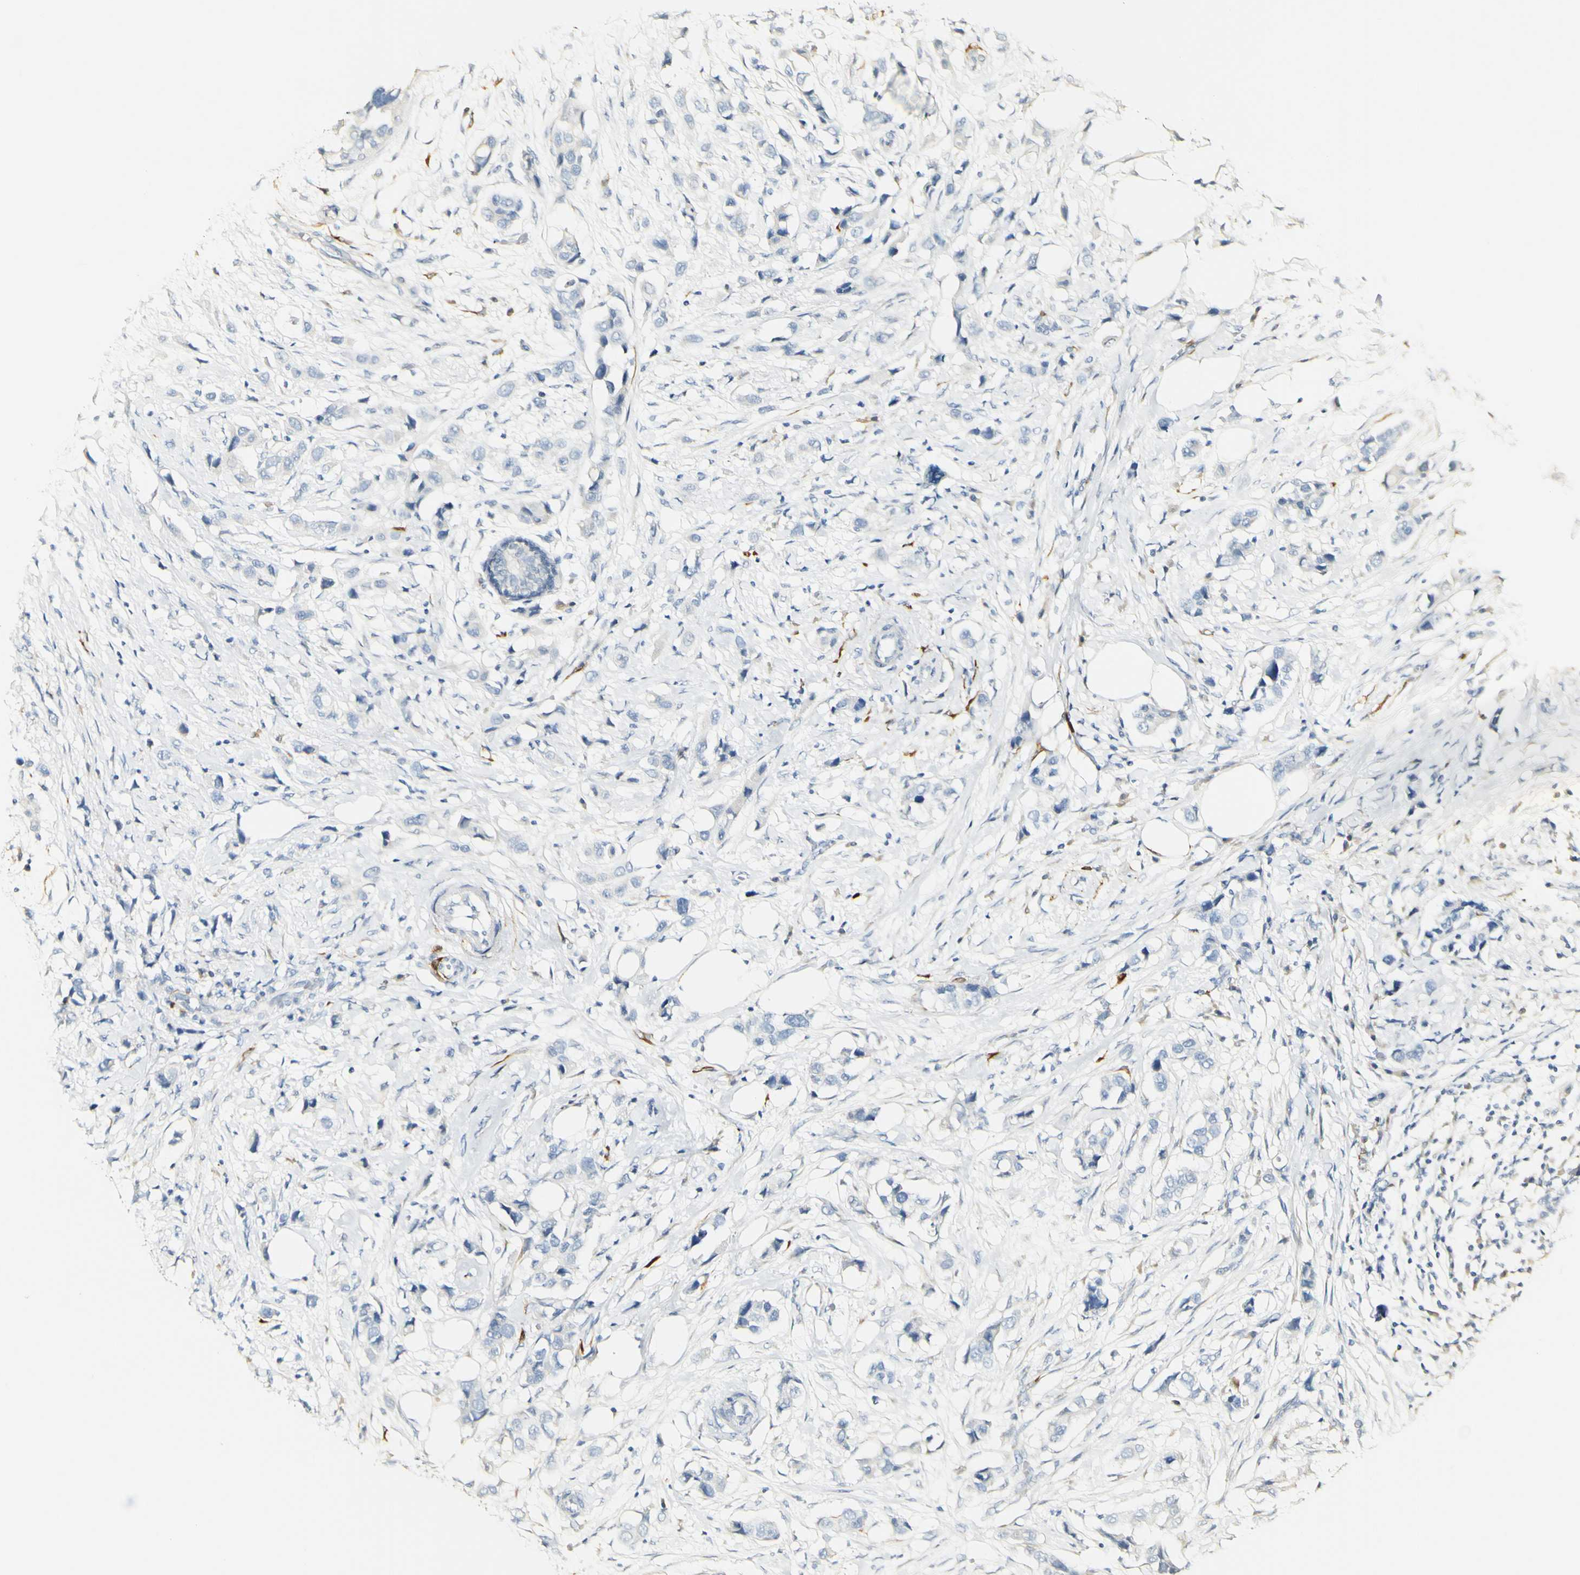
{"staining": {"intensity": "negative", "quantity": "none", "location": "none"}, "tissue": "breast cancer", "cell_type": "Tumor cells", "image_type": "cancer", "snomed": [{"axis": "morphology", "description": "Normal tissue, NOS"}, {"axis": "morphology", "description": "Duct carcinoma"}, {"axis": "topography", "description": "Breast"}], "caption": "Intraductal carcinoma (breast) stained for a protein using IHC shows no staining tumor cells.", "gene": "FMO3", "patient": {"sex": "female", "age": 50}}